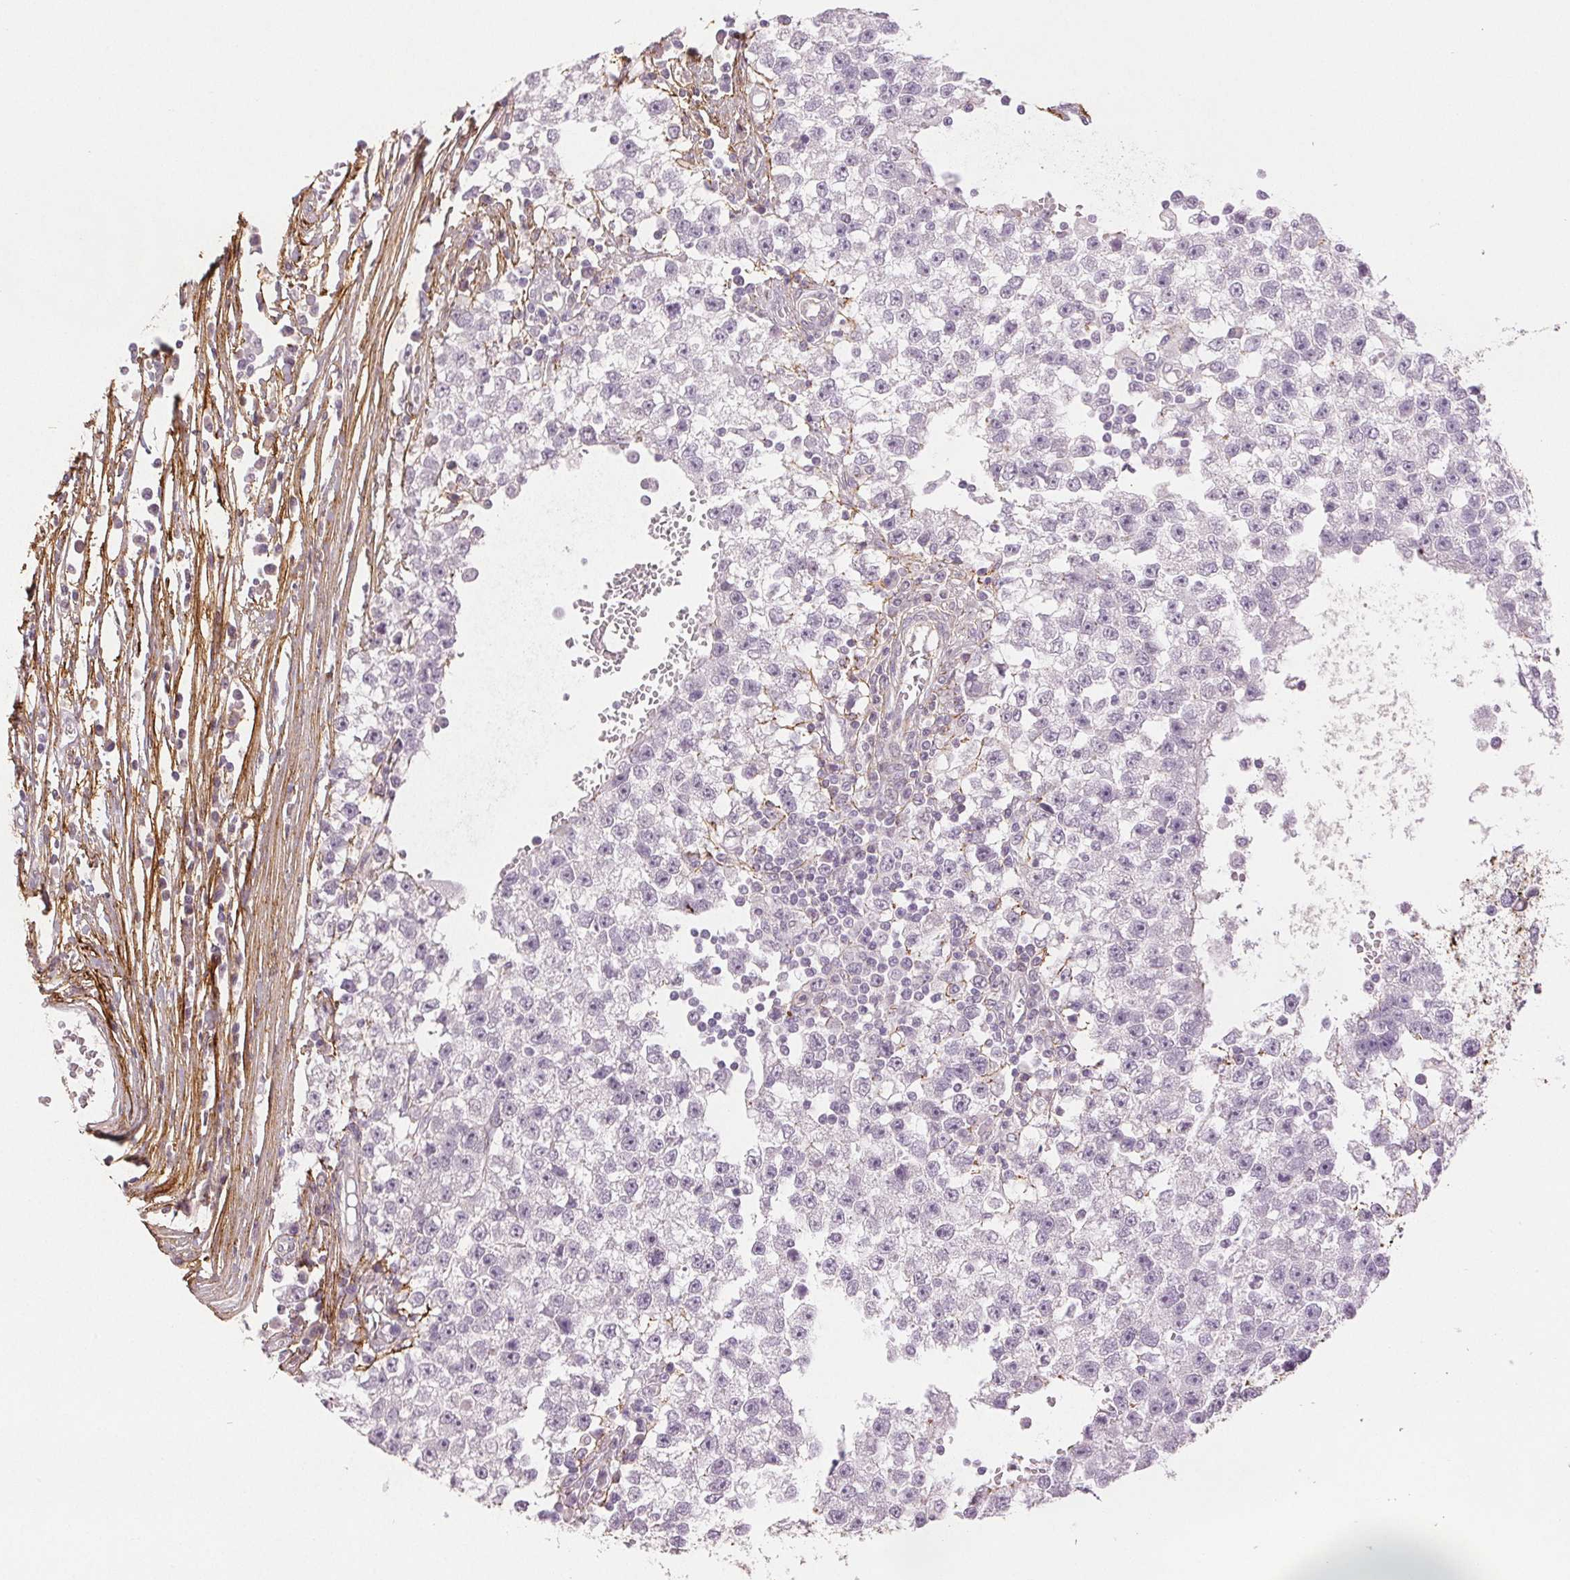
{"staining": {"intensity": "negative", "quantity": "none", "location": "none"}, "tissue": "testis cancer", "cell_type": "Tumor cells", "image_type": "cancer", "snomed": [{"axis": "morphology", "description": "Seminoma, NOS"}, {"axis": "topography", "description": "Testis"}], "caption": "Immunohistochemistry (IHC) photomicrograph of human testis cancer (seminoma) stained for a protein (brown), which exhibits no positivity in tumor cells.", "gene": "FBN1", "patient": {"sex": "male", "age": 34}}